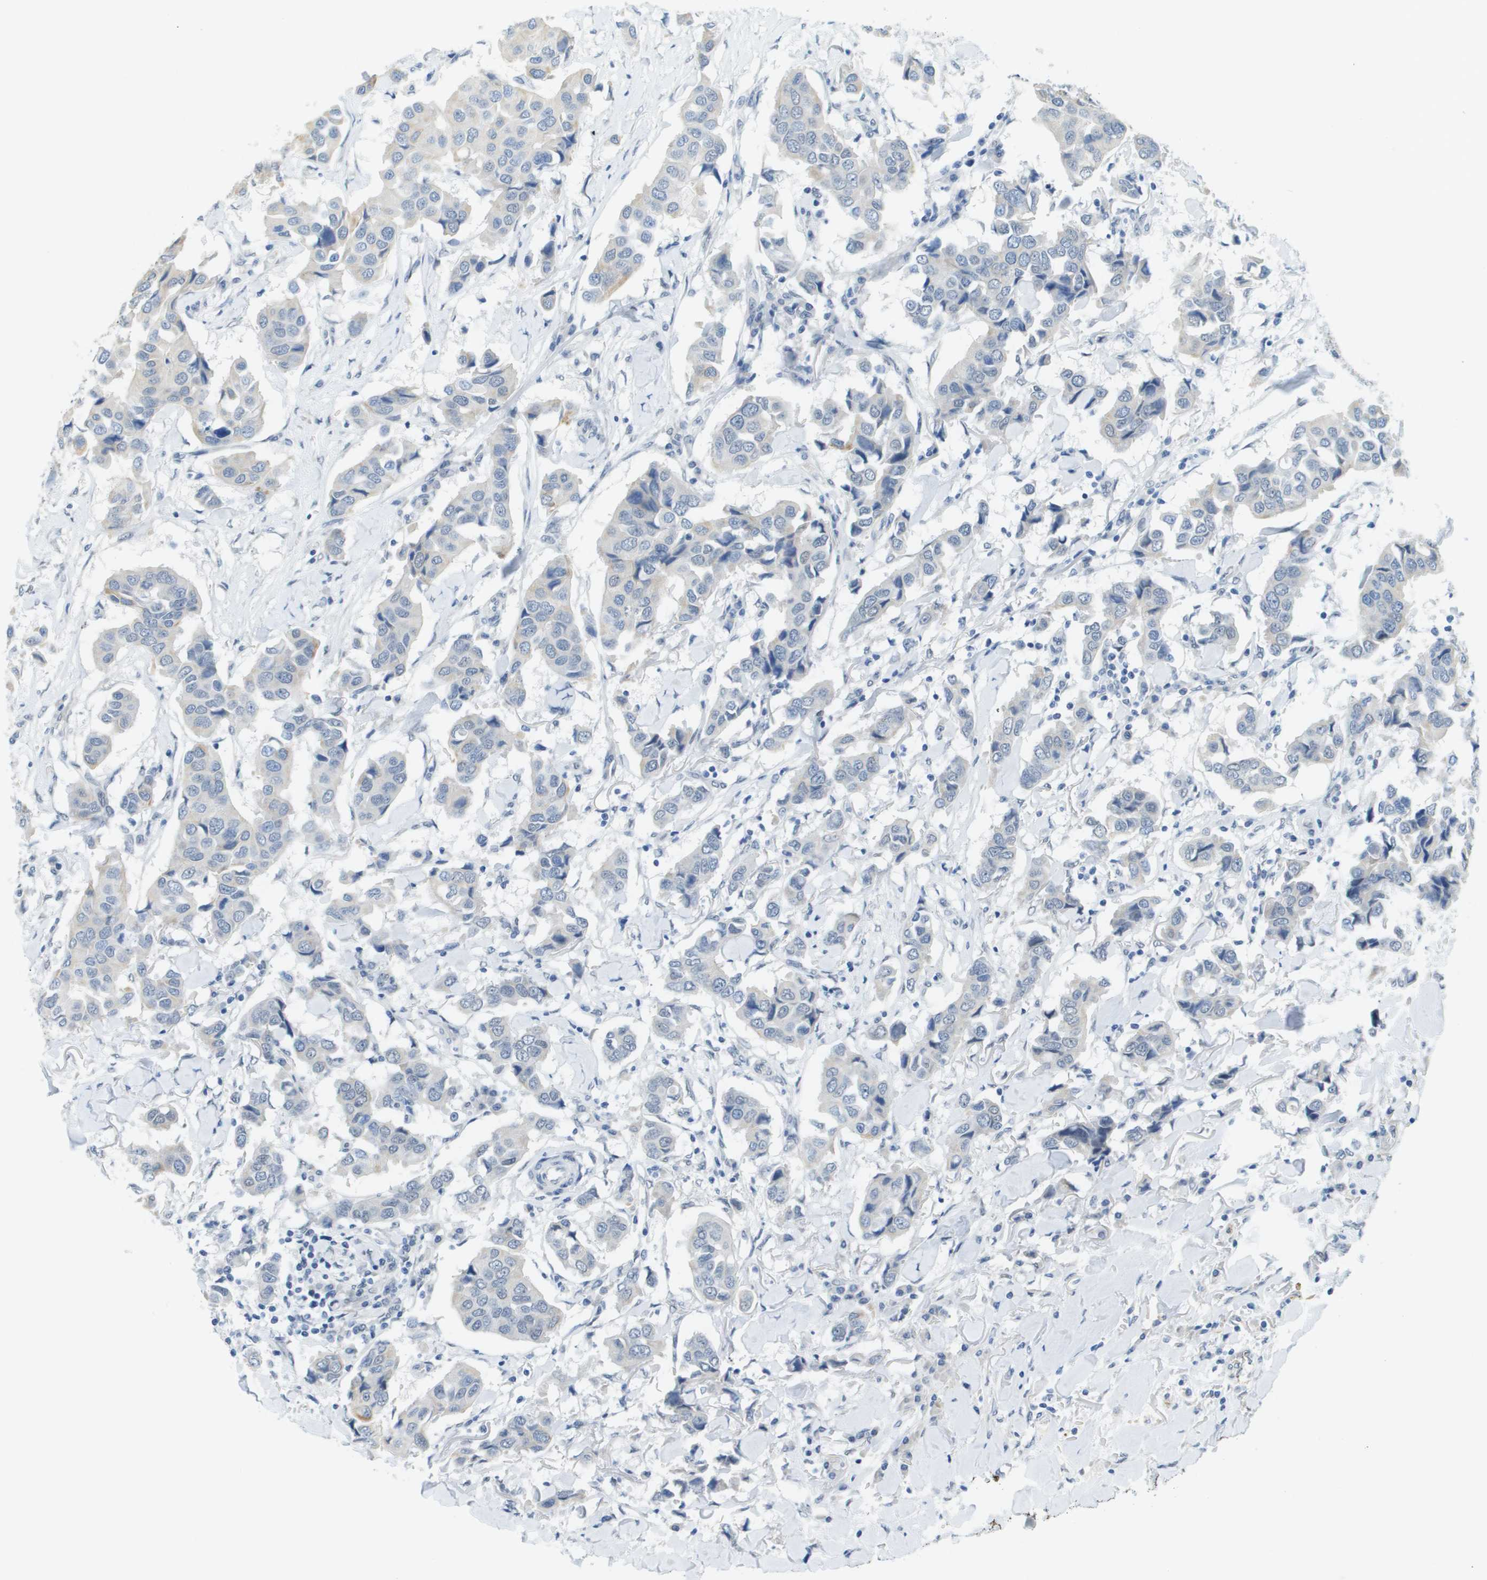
{"staining": {"intensity": "negative", "quantity": "none", "location": "none"}, "tissue": "breast cancer", "cell_type": "Tumor cells", "image_type": "cancer", "snomed": [{"axis": "morphology", "description": "Duct carcinoma"}, {"axis": "topography", "description": "Breast"}], "caption": "DAB (3,3'-diaminobenzidine) immunohistochemical staining of human breast infiltrating ductal carcinoma shows no significant positivity in tumor cells.", "gene": "ARID1B", "patient": {"sex": "female", "age": 80}}